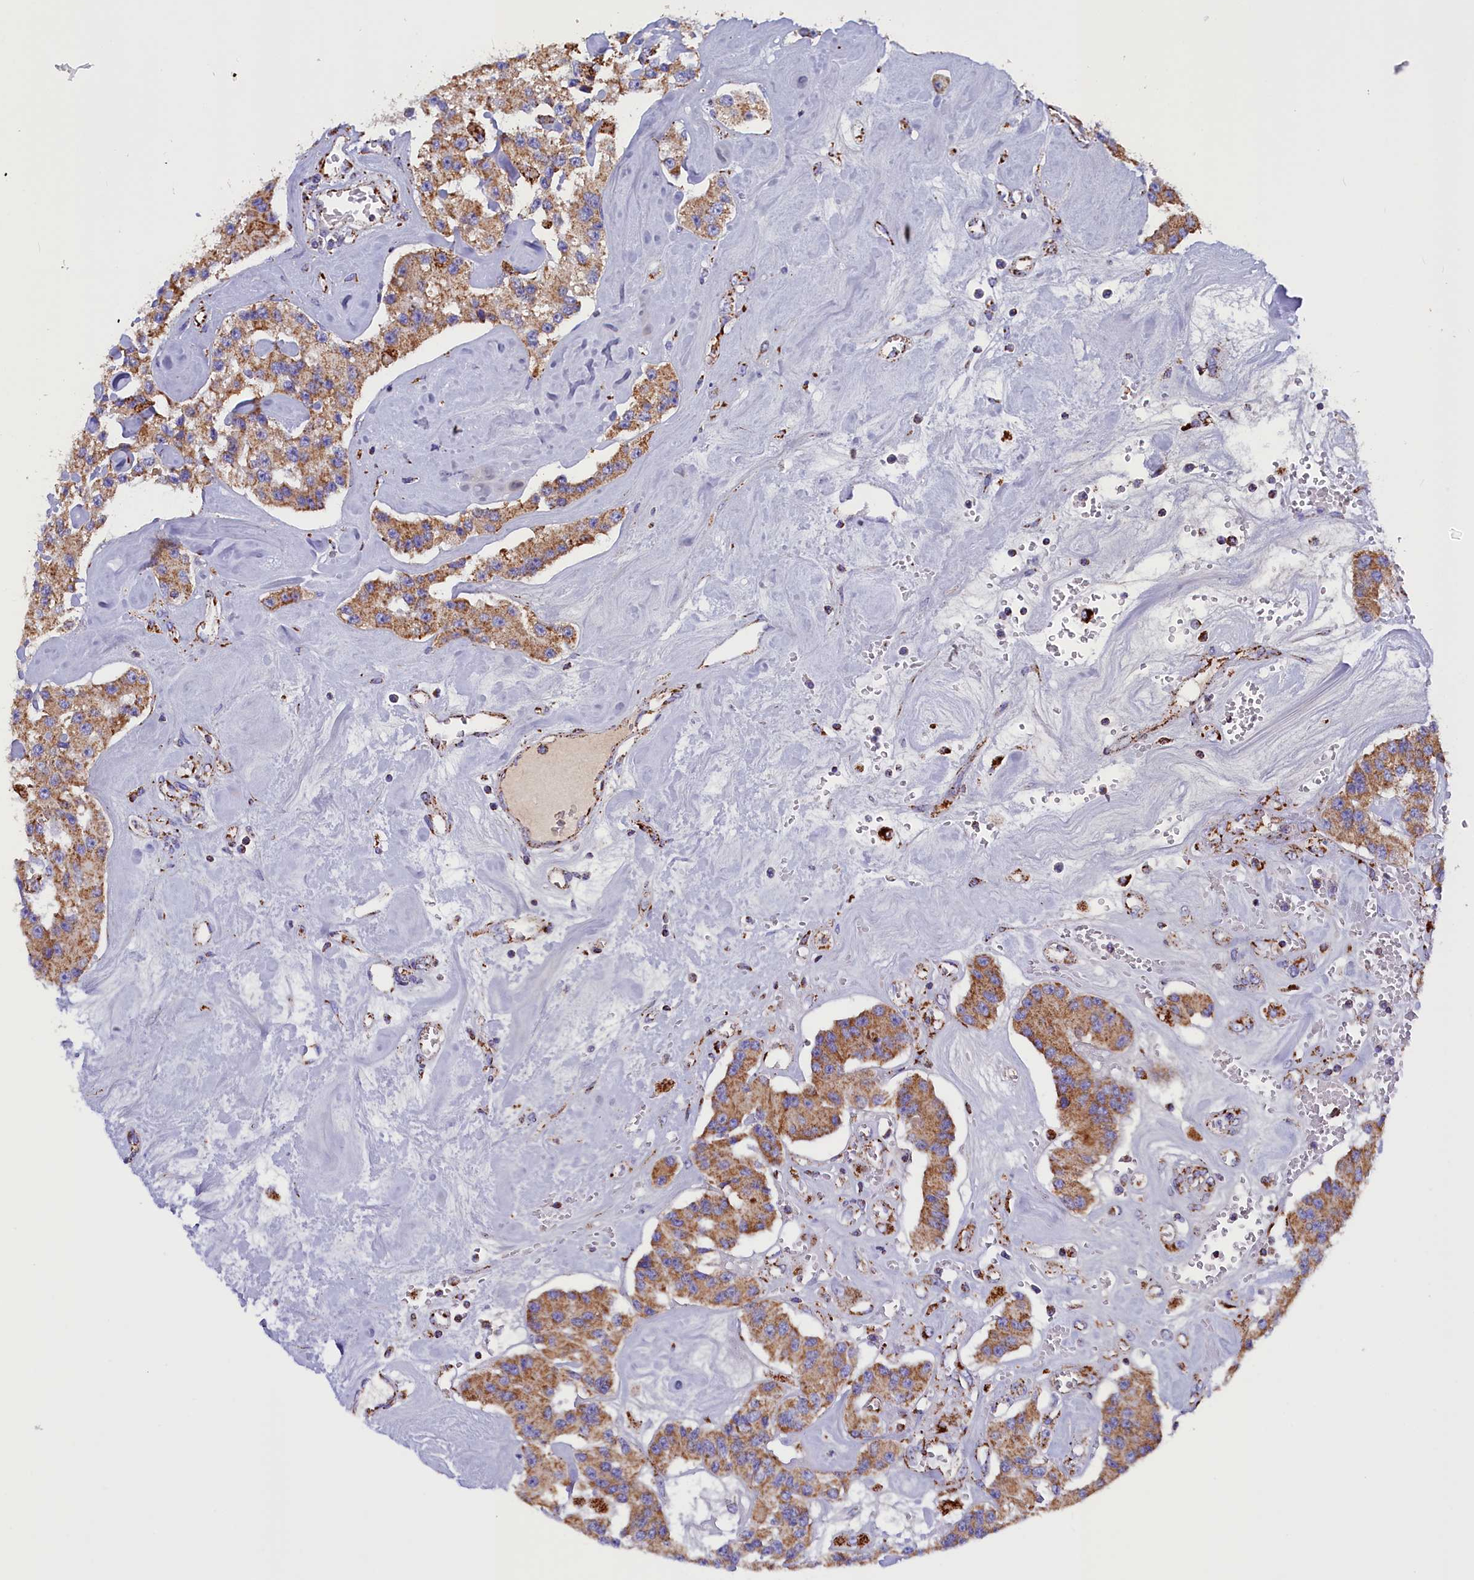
{"staining": {"intensity": "moderate", "quantity": ">75%", "location": "cytoplasmic/membranous"}, "tissue": "carcinoid", "cell_type": "Tumor cells", "image_type": "cancer", "snomed": [{"axis": "morphology", "description": "Carcinoid, malignant, NOS"}, {"axis": "topography", "description": "Pancreas"}], "caption": "A medium amount of moderate cytoplasmic/membranous positivity is seen in approximately >75% of tumor cells in carcinoid tissue. (IHC, brightfield microscopy, high magnification).", "gene": "SLC39A3", "patient": {"sex": "male", "age": 41}}